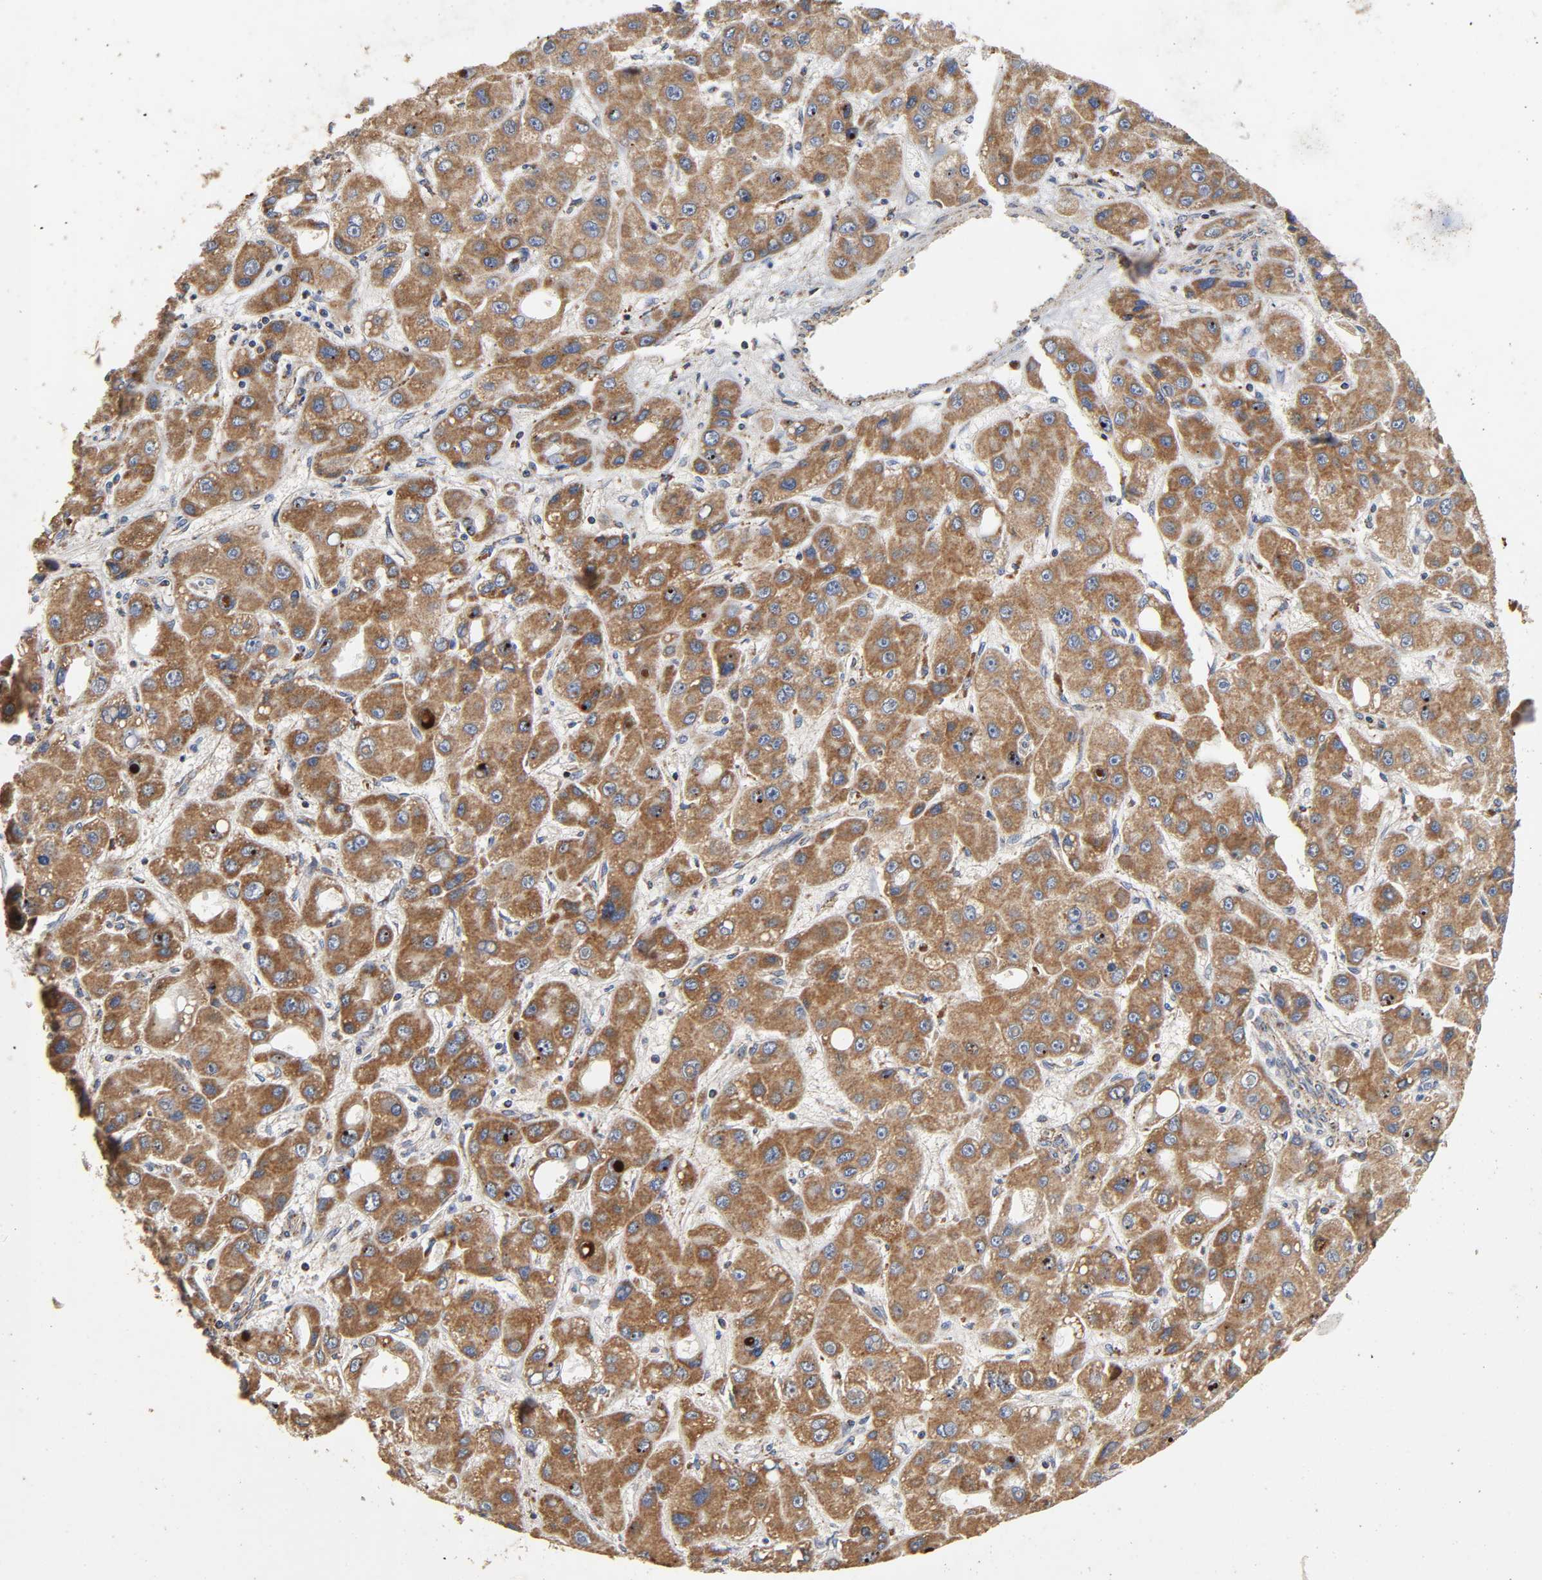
{"staining": {"intensity": "strong", "quantity": ">75%", "location": "cytoplasmic/membranous"}, "tissue": "liver cancer", "cell_type": "Tumor cells", "image_type": "cancer", "snomed": [{"axis": "morphology", "description": "Carcinoma, Hepatocellular, NOS"}, {"axis": "topography", "description": "Liver"}], "caption": "Immunohistochemical staining of liver hepatocellular carcinoma shows high levels of strong cytoplasmic/membranous positivity in approximately >75% of tumor cells. (DAB = brown stain, brightfield microscopy at high magnification).", "gene": "NDUFS3", "patient": {"sex": "male", "age": 55}}